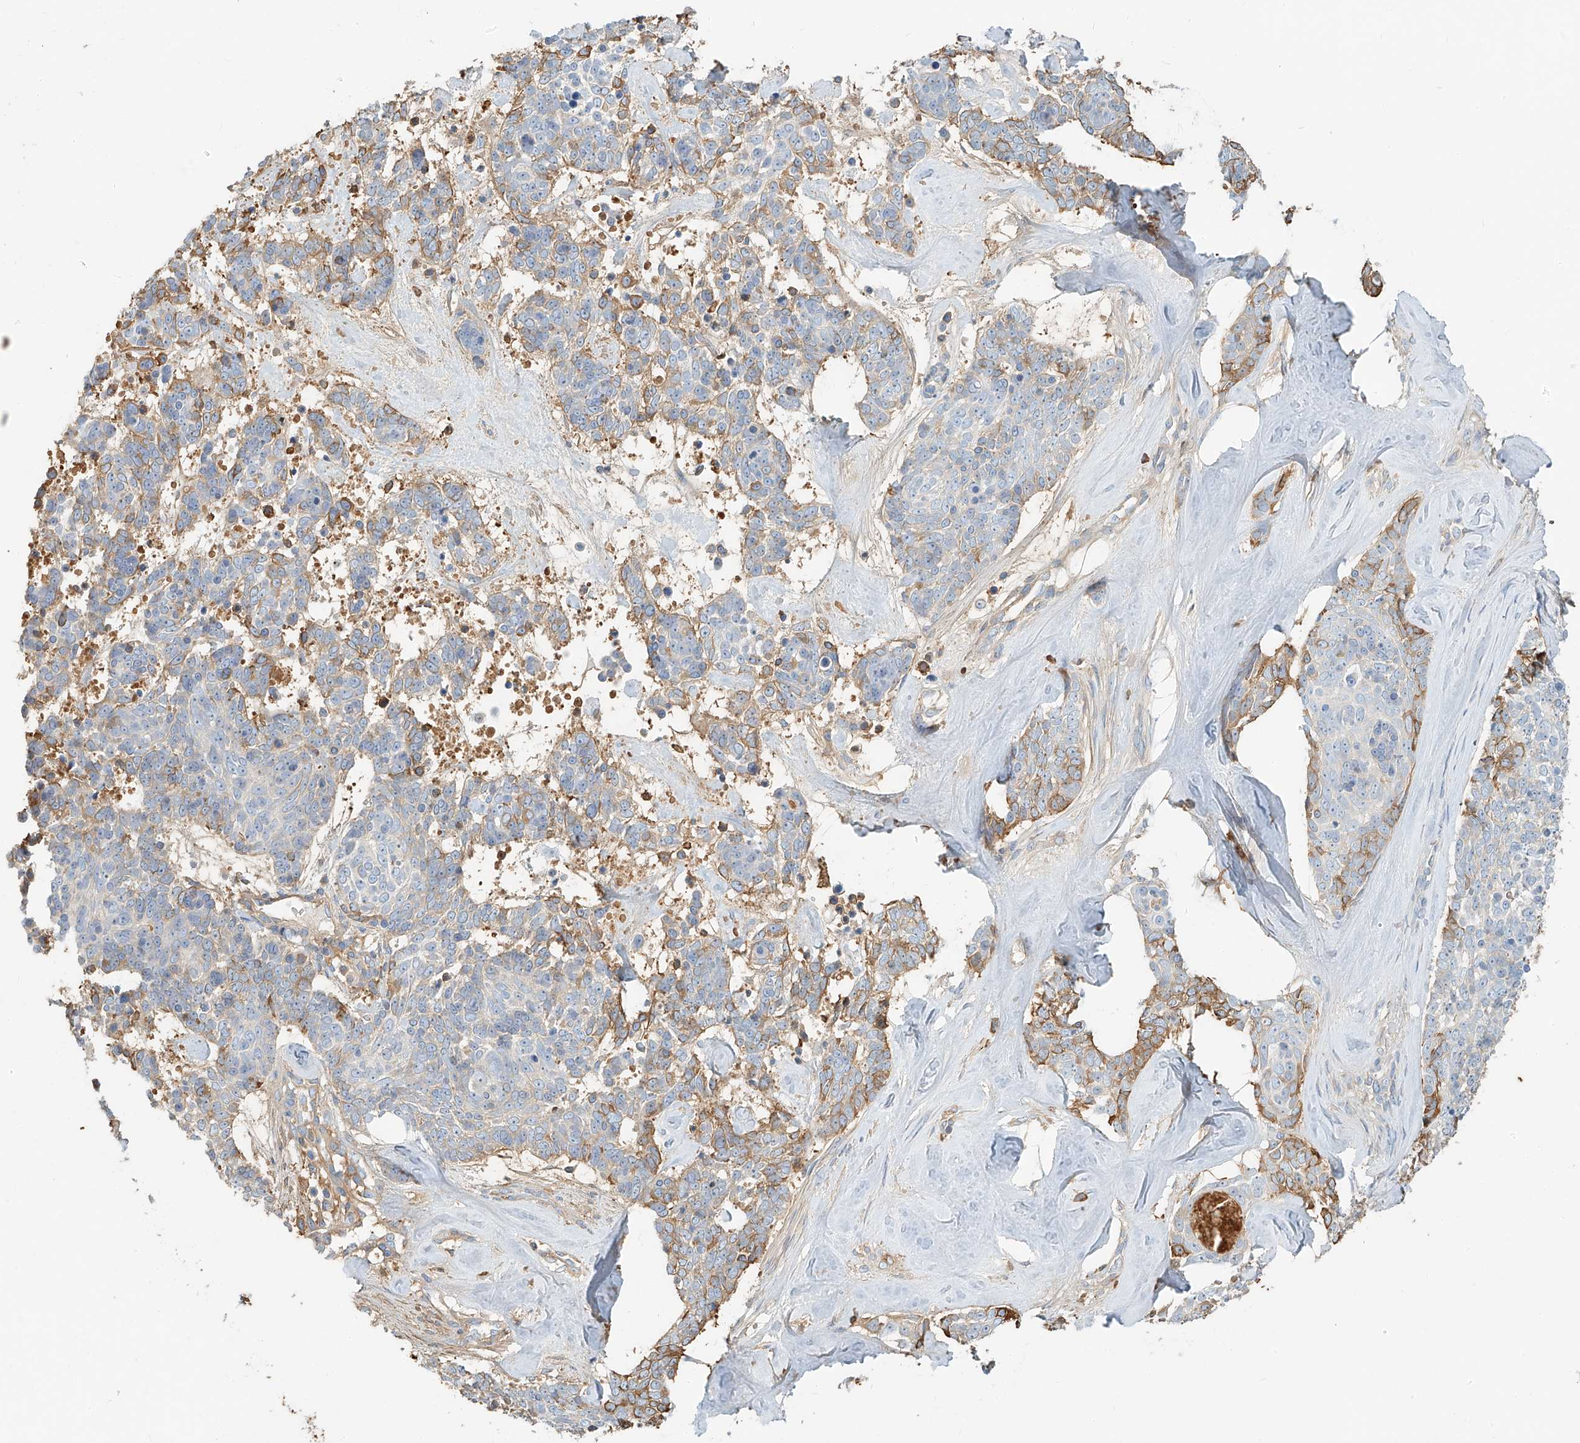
{"staining": {"intensity": "moderate", "quantity": "<25%", "location": "cytoplasmic/membranous"}, "tissue": "skin cancer", "cell_type": "Tumor cells", "image_type": "cancer", "snomed": [{"axis": "morphology", "description": "Basal cell carcinoma"}, {"axis": "topography", "description": "Skin"}], "caption": "DAB (3,3'-diaminobenzidine) immunohistochemical staining of human skin basal cell carcinoma exhibits moderate cytoplasmic/membranous protein staining in approximately <25% of tumor cells. (brown staining indicates protein expression, while blue staining denotes nuclei).", "gene": "ZFP30", "patient": {"sex": "female", "age": 81}}